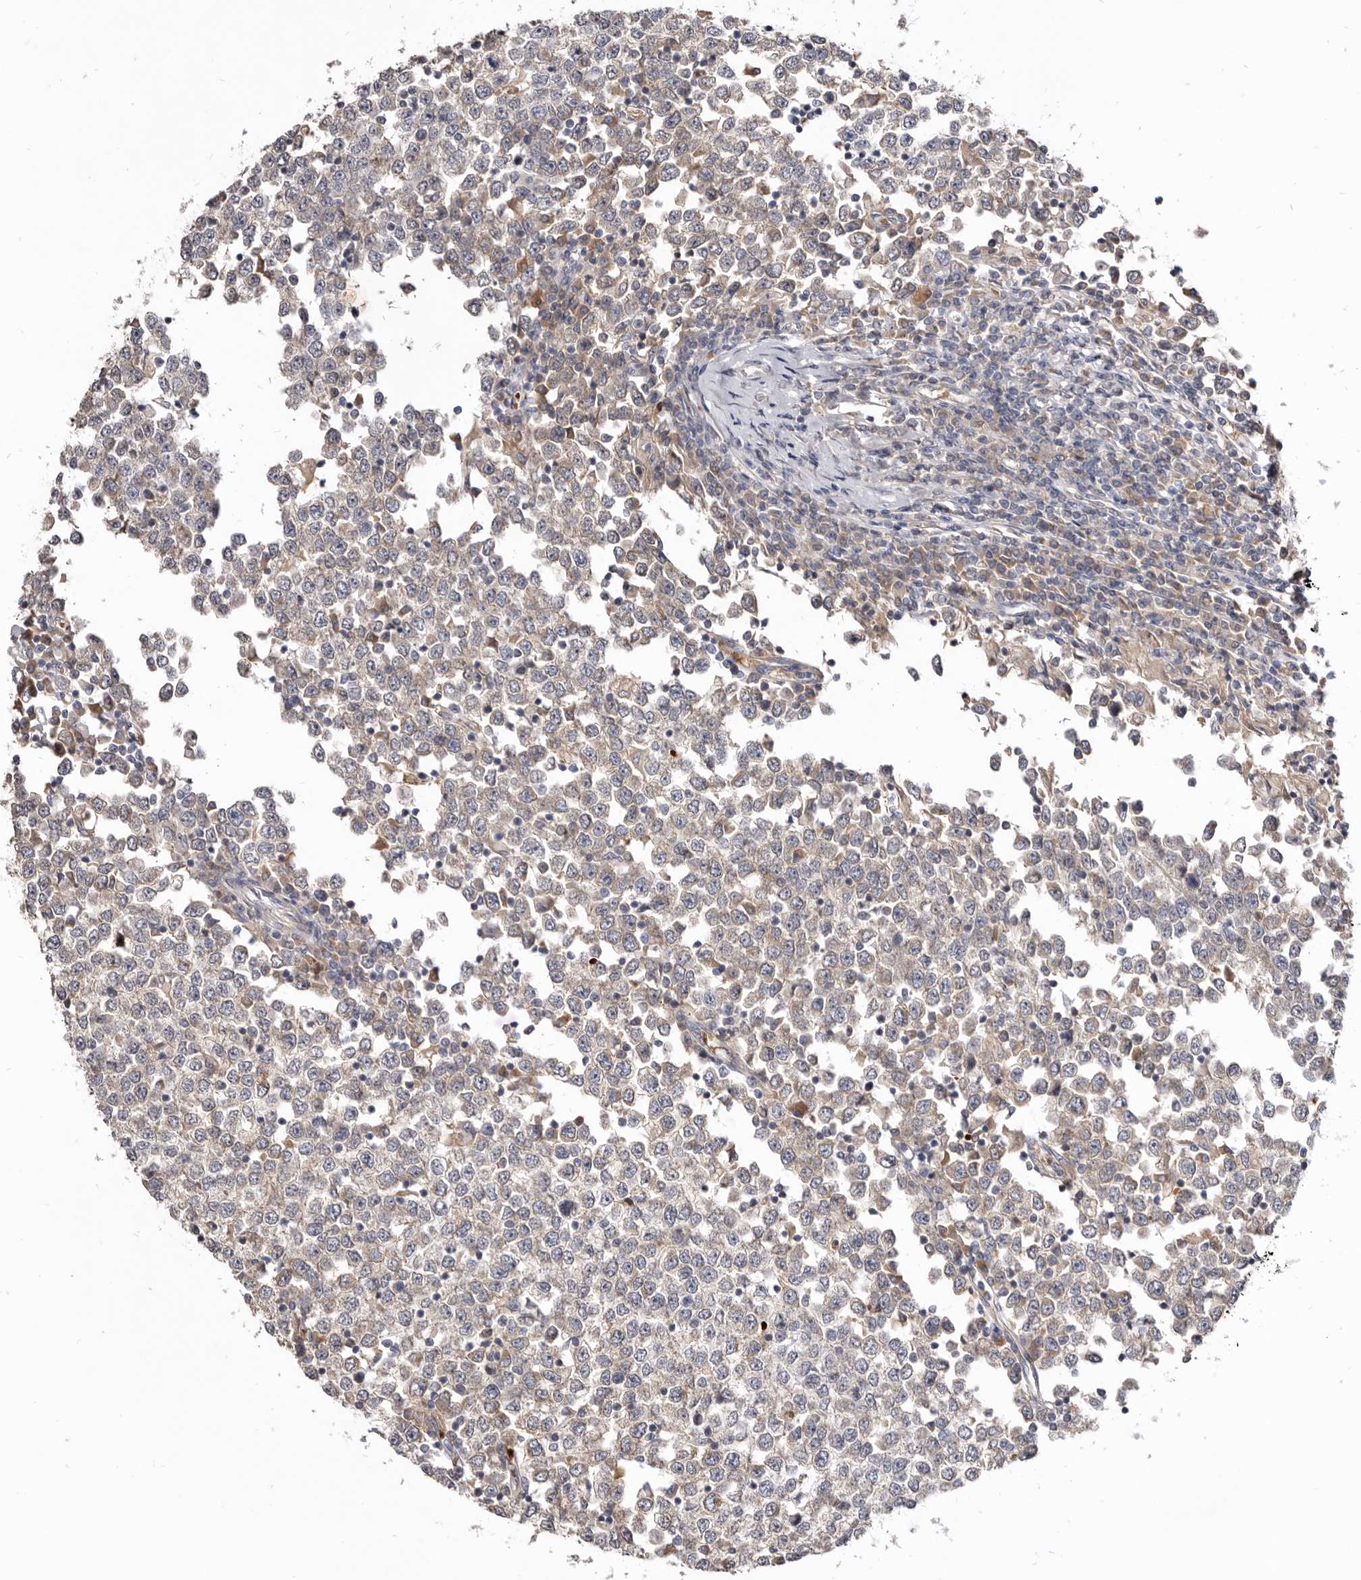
{"staining": {"intensity": "weak", "quantity": "<25%", "location": "cytoplasmic/membranous"}, "tissue": "testis cancer", "cell_type": "Tumor cells", "image_type": "cancer", "snomed": [{"axis": "morphology", "description": "Seminoma, NOS"}, {"axis": "topography", "description": "Testis"}], "caption": "Immunohistochemistry (IHC) of human seminoma (testis) demonstrates no staining in tumor cells. (Stains: DAB immunohistochemistry (IHC) with hematoxylin counter stain, Microscopy: brightfield microscopy at high magnification).", "gene": "NENF", "patient": {"sex": "male", "age": 65}}